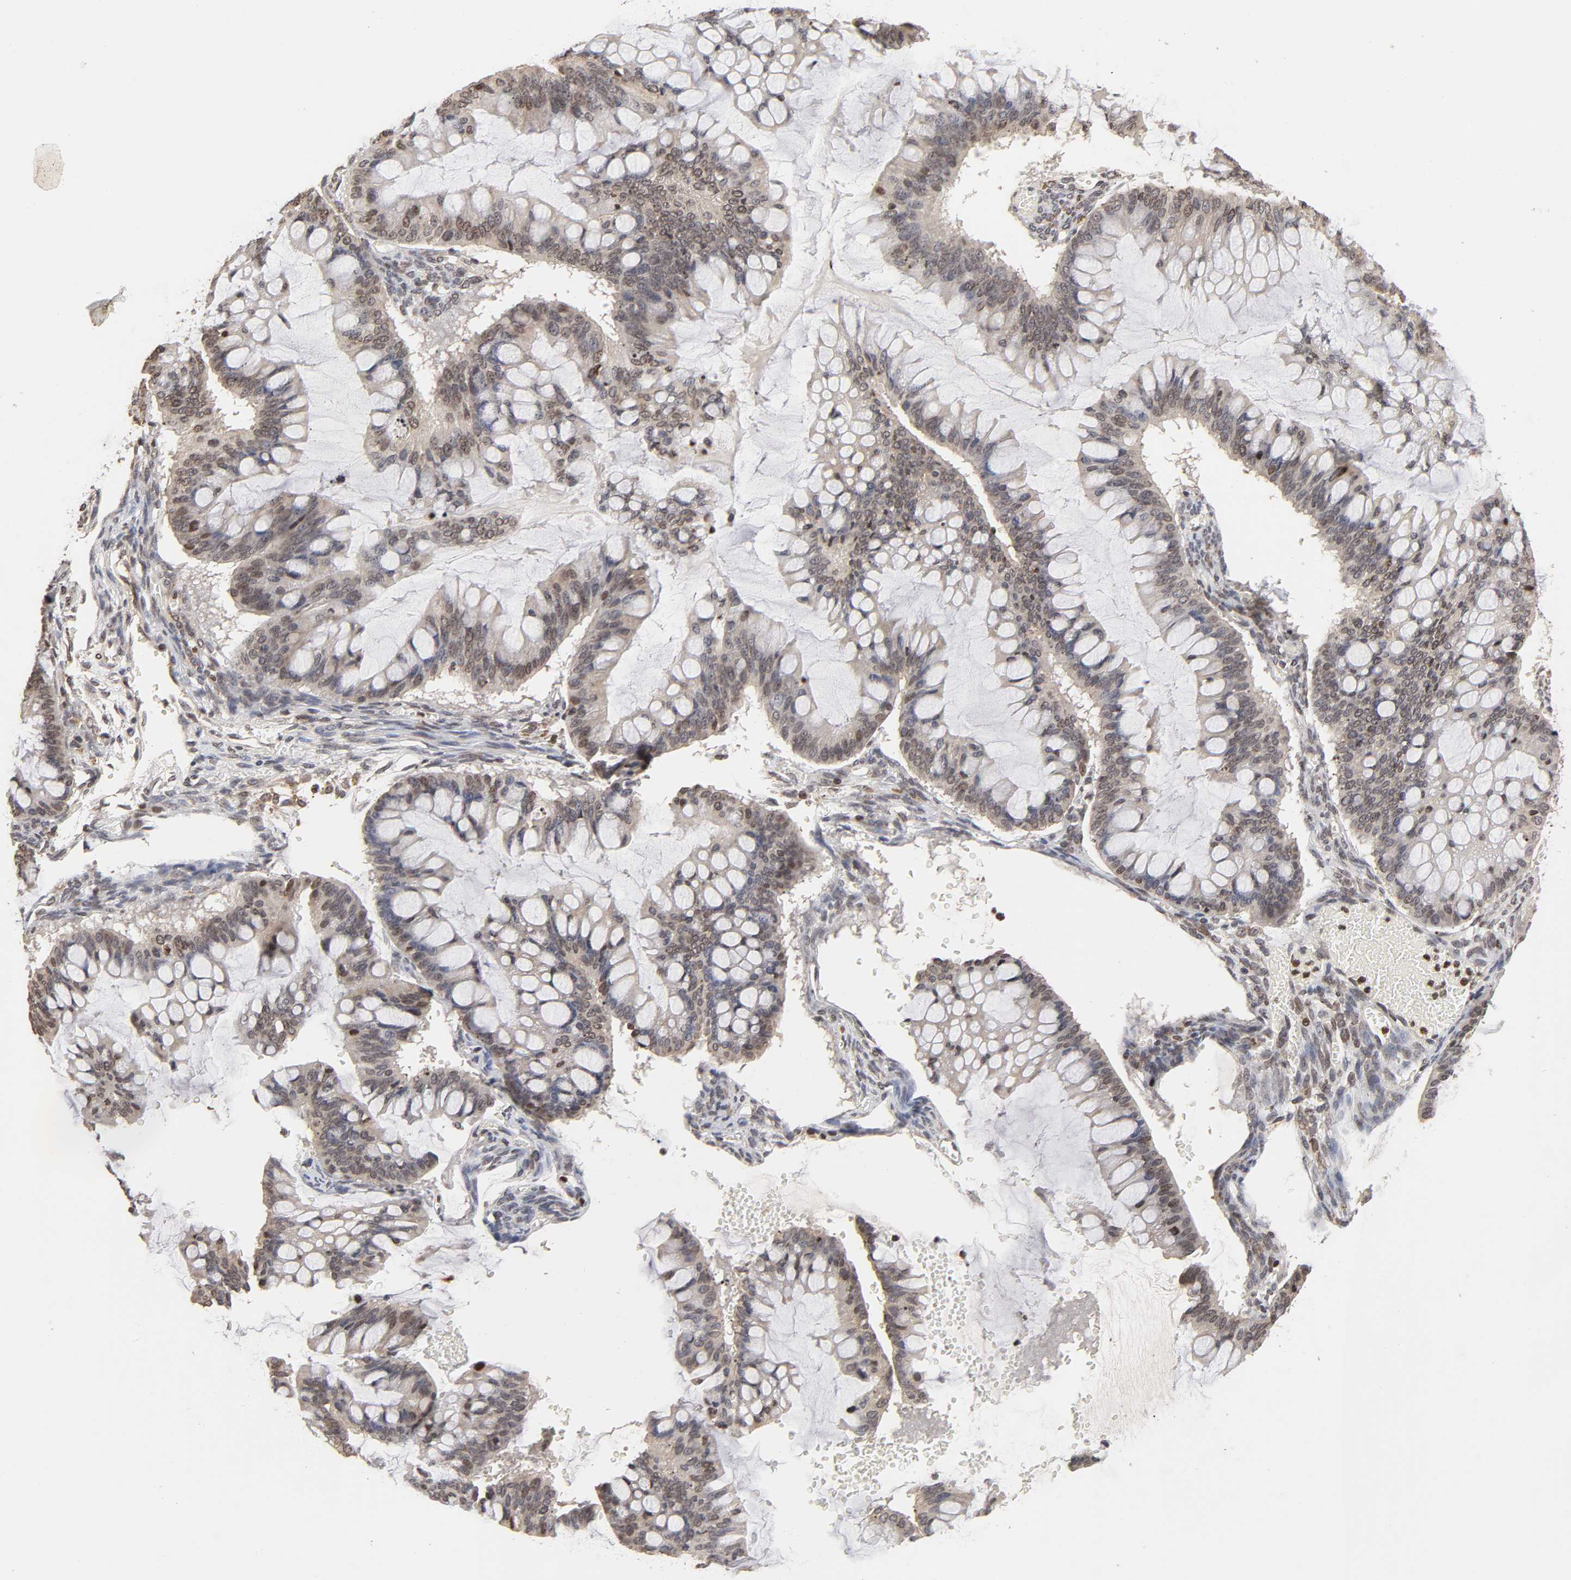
{"staining": {"intensity": "weak", "quantity": "<25%", "location": "cytoplasmic/membranous,nuclear"}, "tissue": "ovarian cancer", "cell_type": "Tumor cells", "image_type": "cancer", "snomed": [{"axis": "morphology", "description": "Cystadenocarcinoma, mucinous, NOS"}, {"axis": "topography", "description": "Ovary"}], "caption": "High magnification brightfield microscopy of ovarian mucinous cystadenocarcinoma stained with DAB (3,3'-diaminobenzidine) (brown) and counterstained with hematoxylin (blue): tumor cells show no significant staining.", "gene": "ZNF473", "patient": {"sex": "female", "age": 73}}